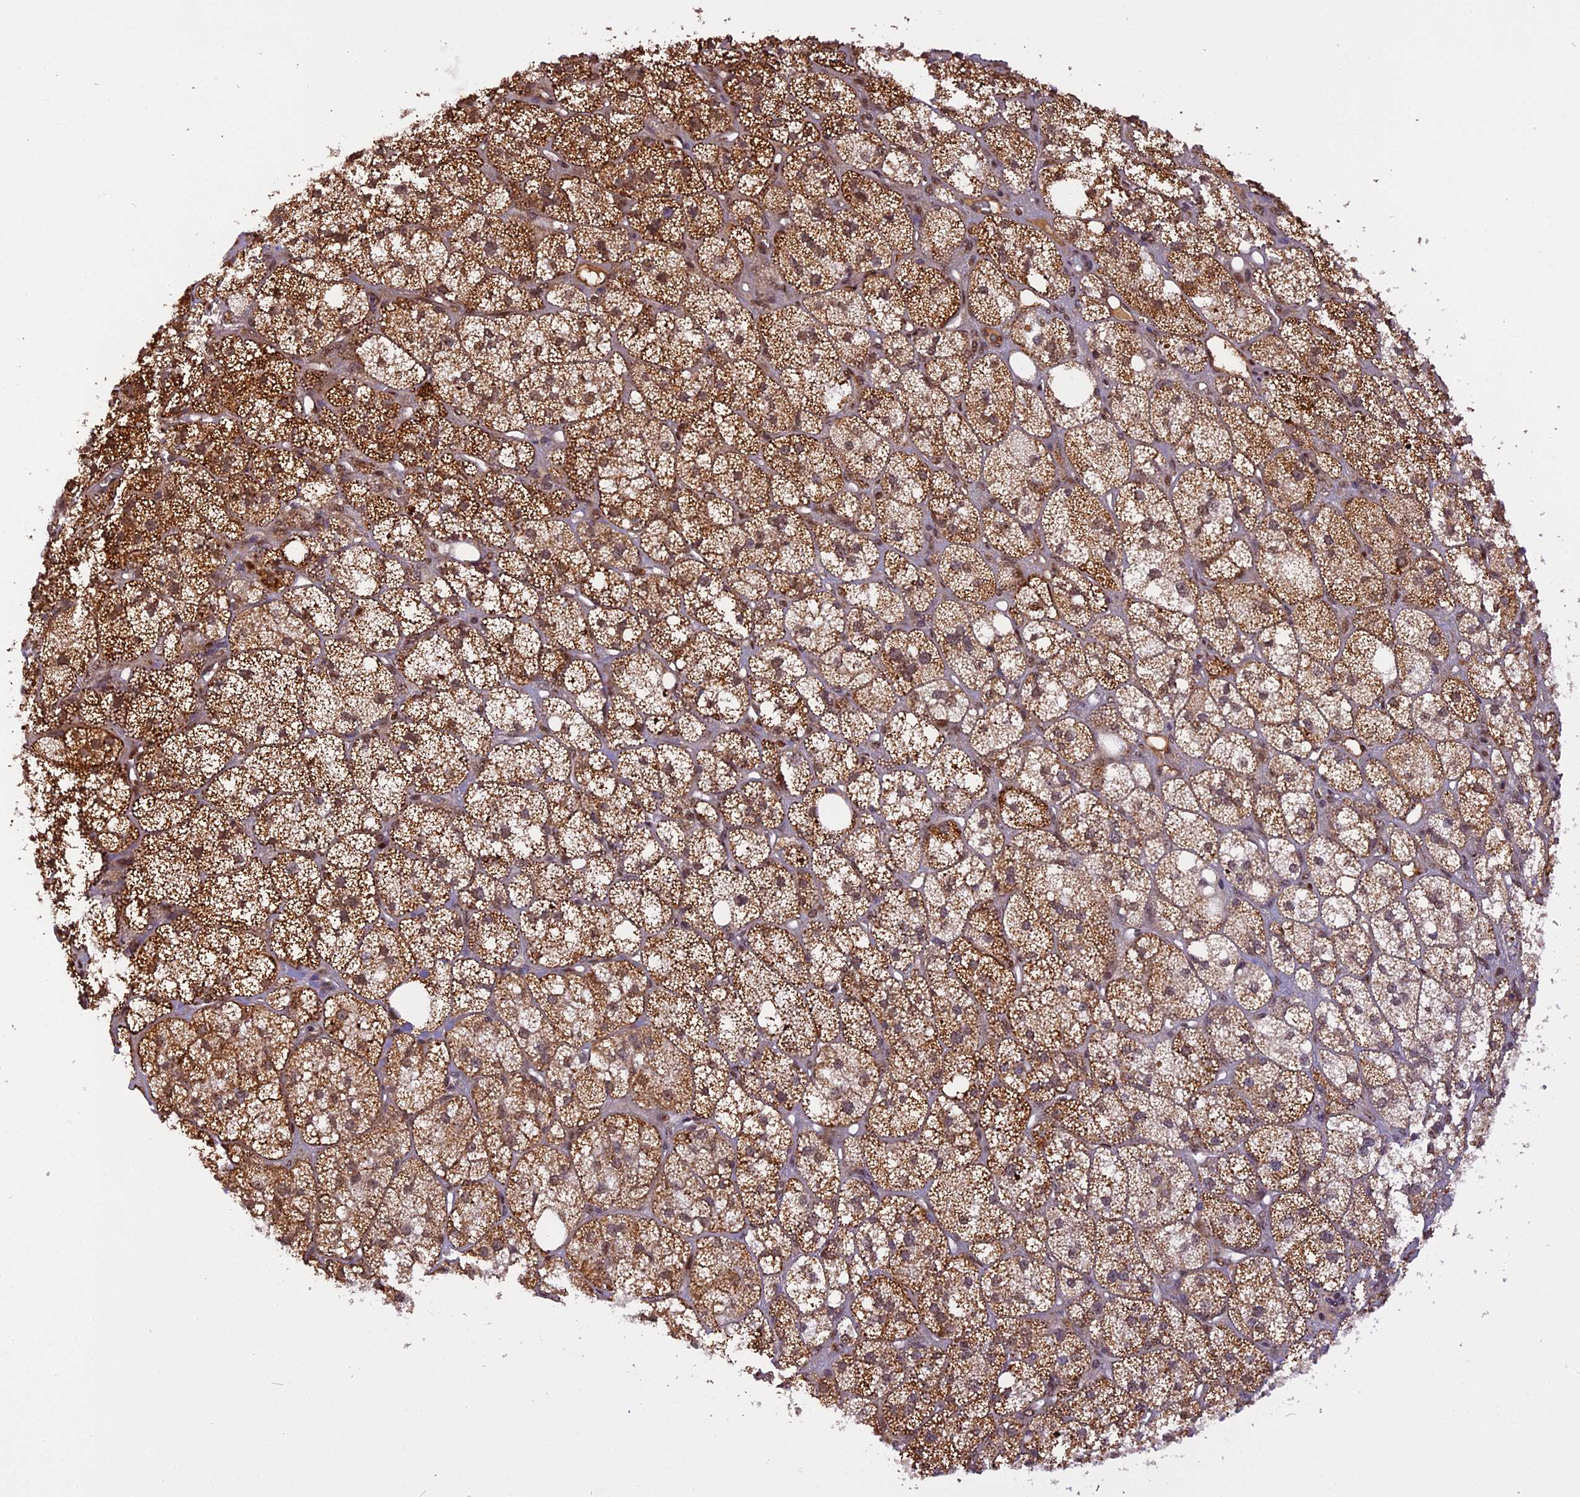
{"staining": {"intensity": "strong", "quantity": "25%-75%", "location": "cytoplasmic/membranous,nuclear"}, "tissue": "adrenal gland", "cell_type": "Glandular cells", "image_type": "normal", "snomed": [{"axis": "morphology", "description": "Normal tissue, NOS"}, {"axis": "topography", "description": "Adrenal gland"}], "caption": "Protein expression analysis of normal human adrenal gland reveals strong cytoplasmic/membranous,nuclear positivity in approximately 25%-75% of glandular cells. (DAB (3,3'-diaminobenzidine) = brown stain, brightfield microscopy at high magnification).", "gene": "MICALL1", "patient": {"sex": "male", "age": 61}}